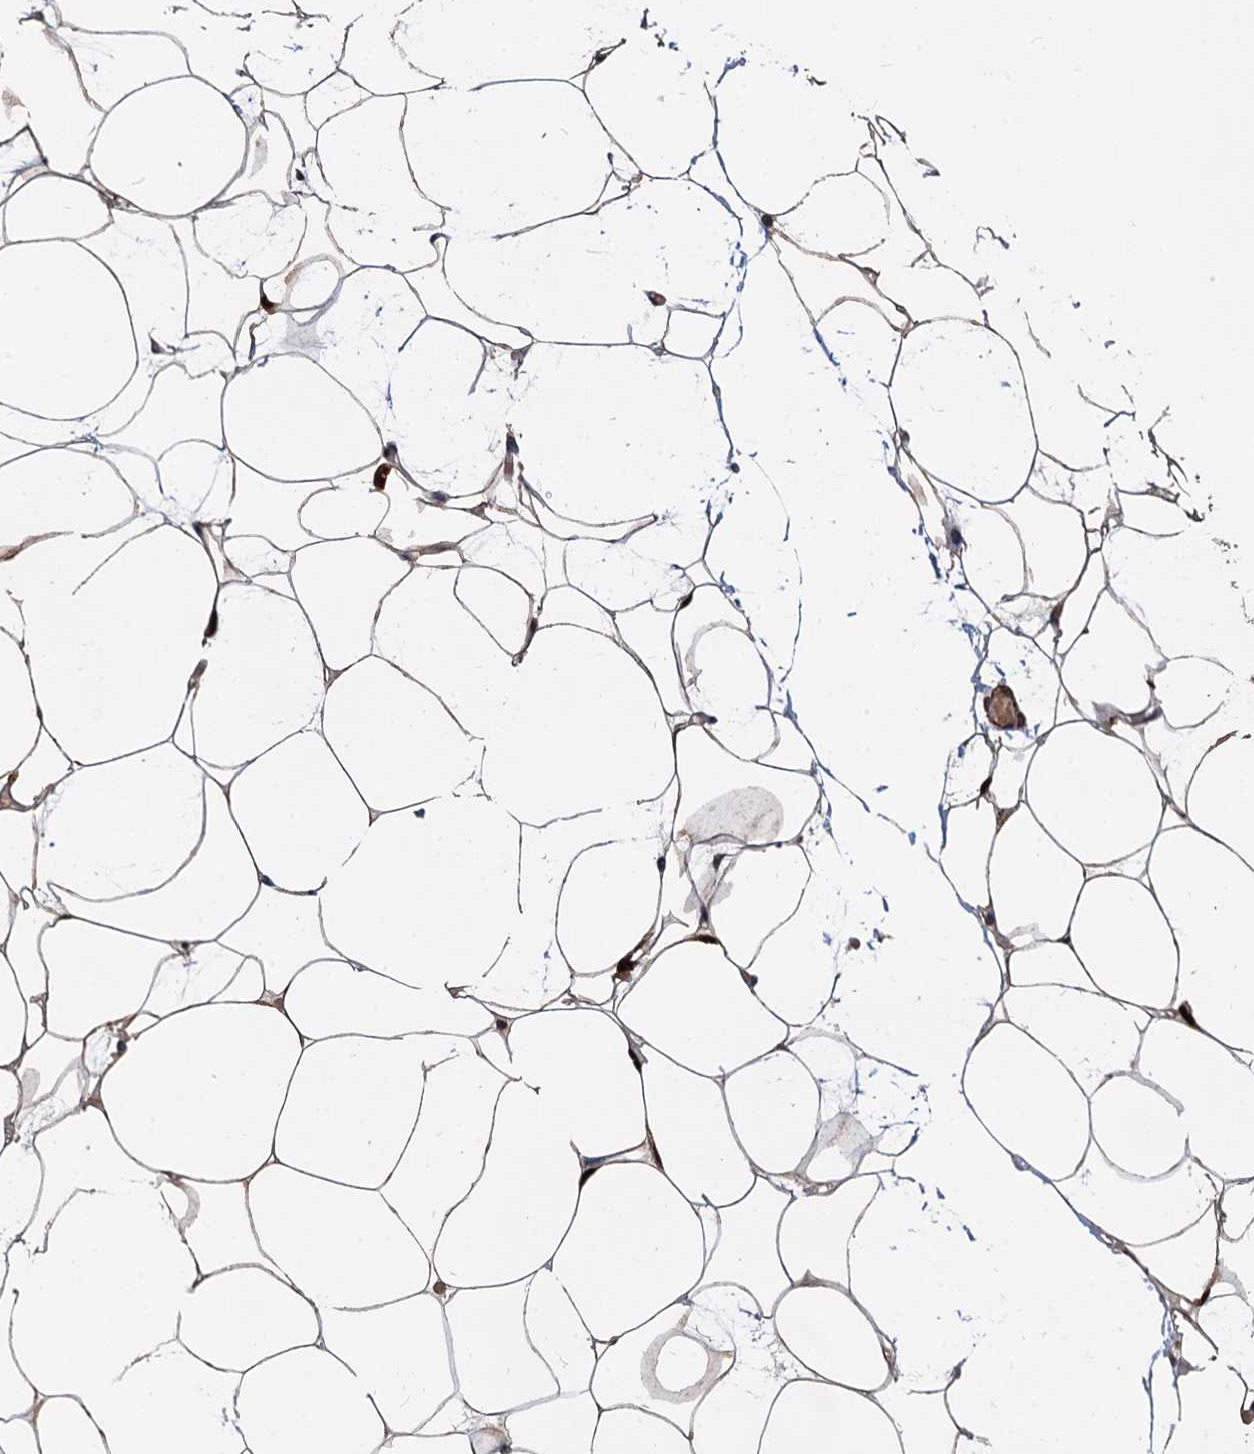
{"staining": {"intensity": "moderate", "quantity": "25%-75%", "location": "cytoplasmic/membranous,nuclear"}, "tissue": "adipose tissue", "cell_type": "Adipocytes", "image_type": "normal", "snomed": [{"axis": "morphology", "description": "Normal tissue, NOS"}, {"axis": "topography", "description": "Breast"}], "caption": "A micrograph showing moderate cytoplasmic/membranous,nuclear expression in about 25%-75% of adipocytes in normal adipose tissue, as visualized by brown immunohistochemical staining.", "gene": "ALKBH7", "patient": {"sex": "female", "age": 23}}